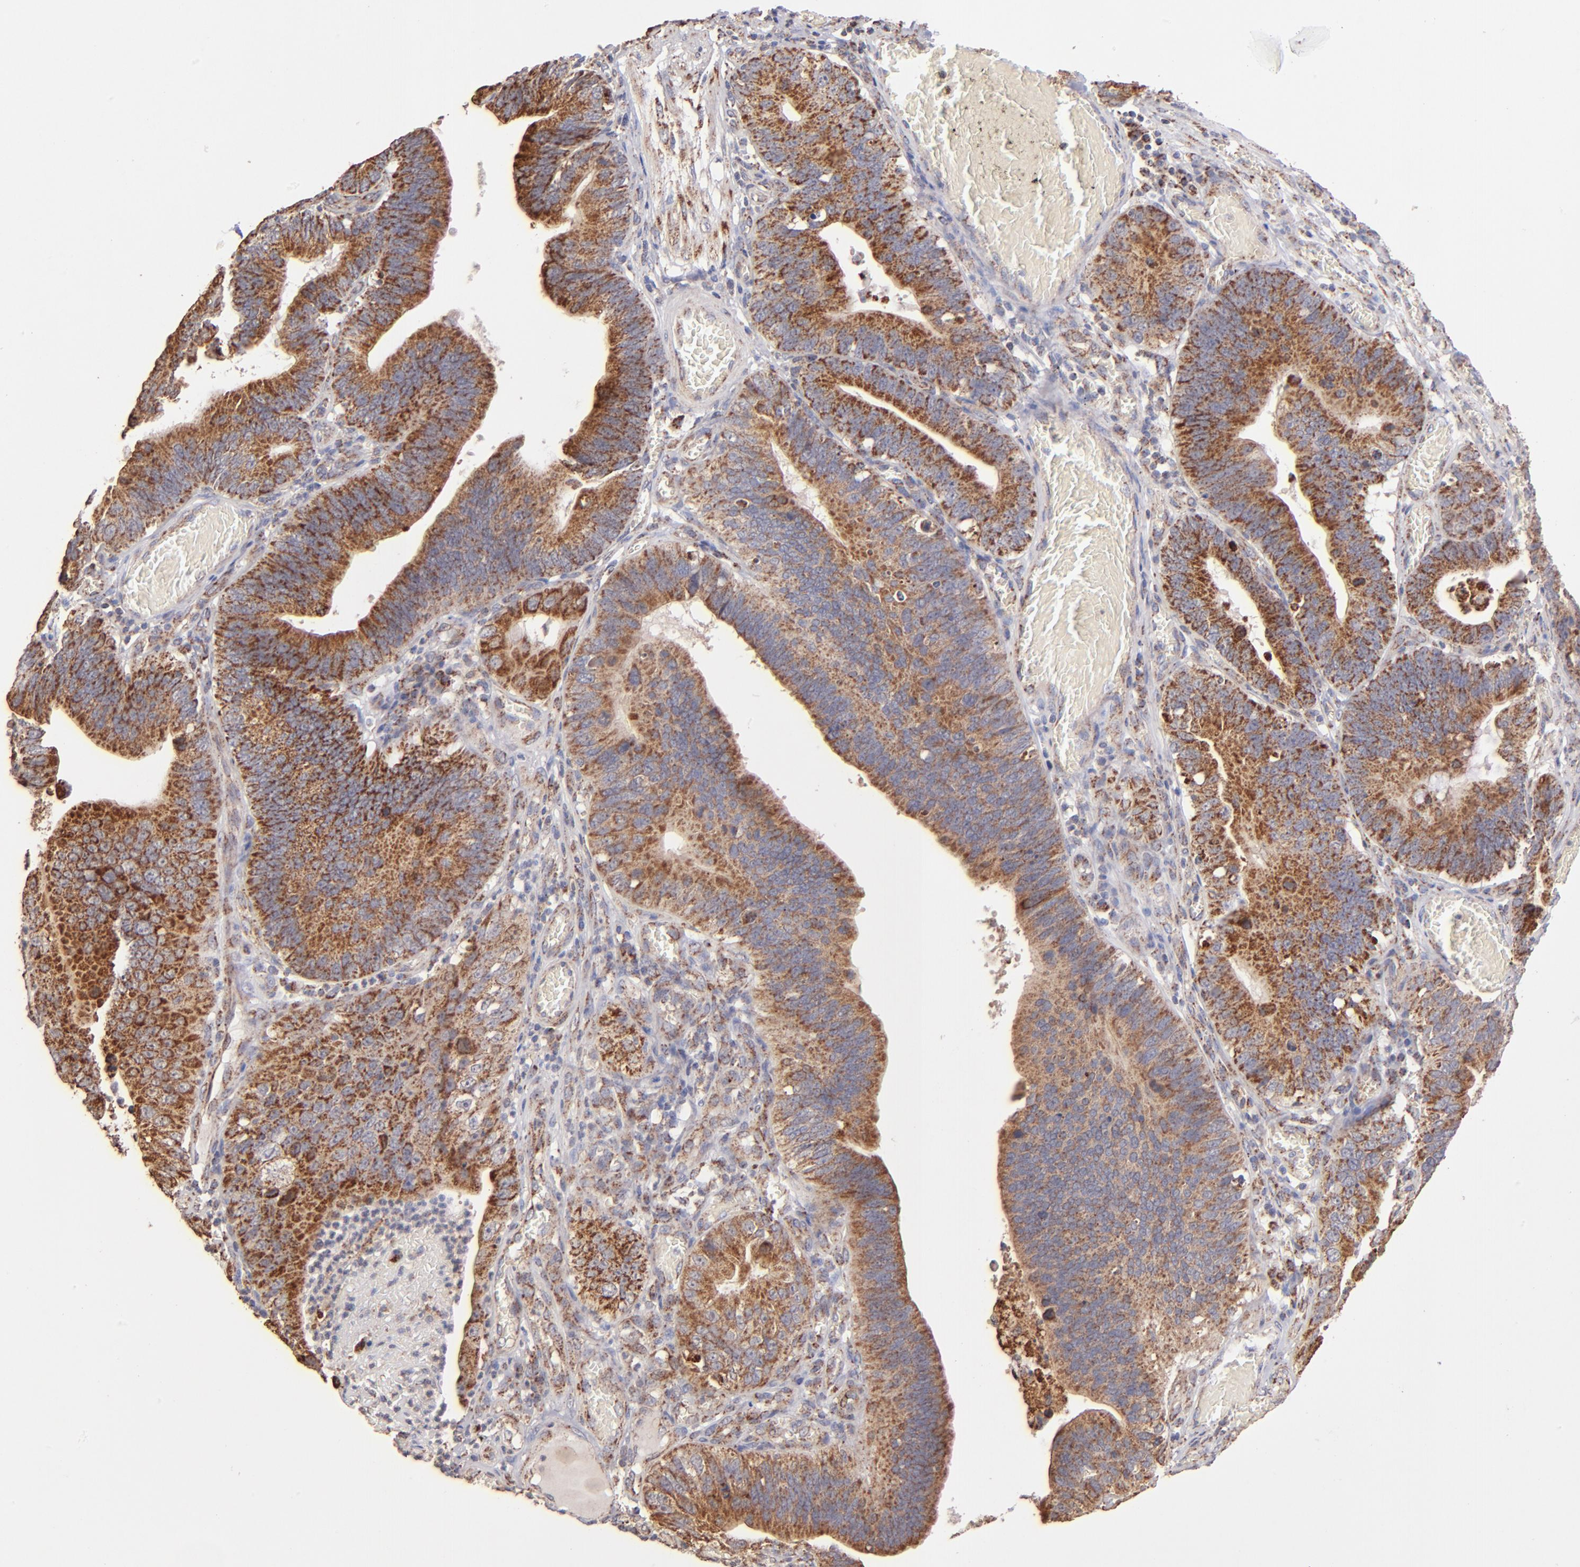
{"staining": {"intensity": "moderate", "quantity": ">75%", "location": "cytoplasmic/membranous"}, "tissue": "stomach cancer", "cell_type": "Tumor cells", "image_type": "cancer", "snomed": [{"axis": "morphology", "description": "Adenocarcinoma, NOS"}, {"axis": "topography", "description": "Stomach"}, {"axis": "topography", "description": "Gastric cardia"}], "caption": "Protein expression analysis of human adenocarcinoma (stomach) reveals moderate cytoplasmic/membranous expression in about >75% of tumor cells.", "gene": "DLST", "patient": {"sex": "male", "age": 59}}